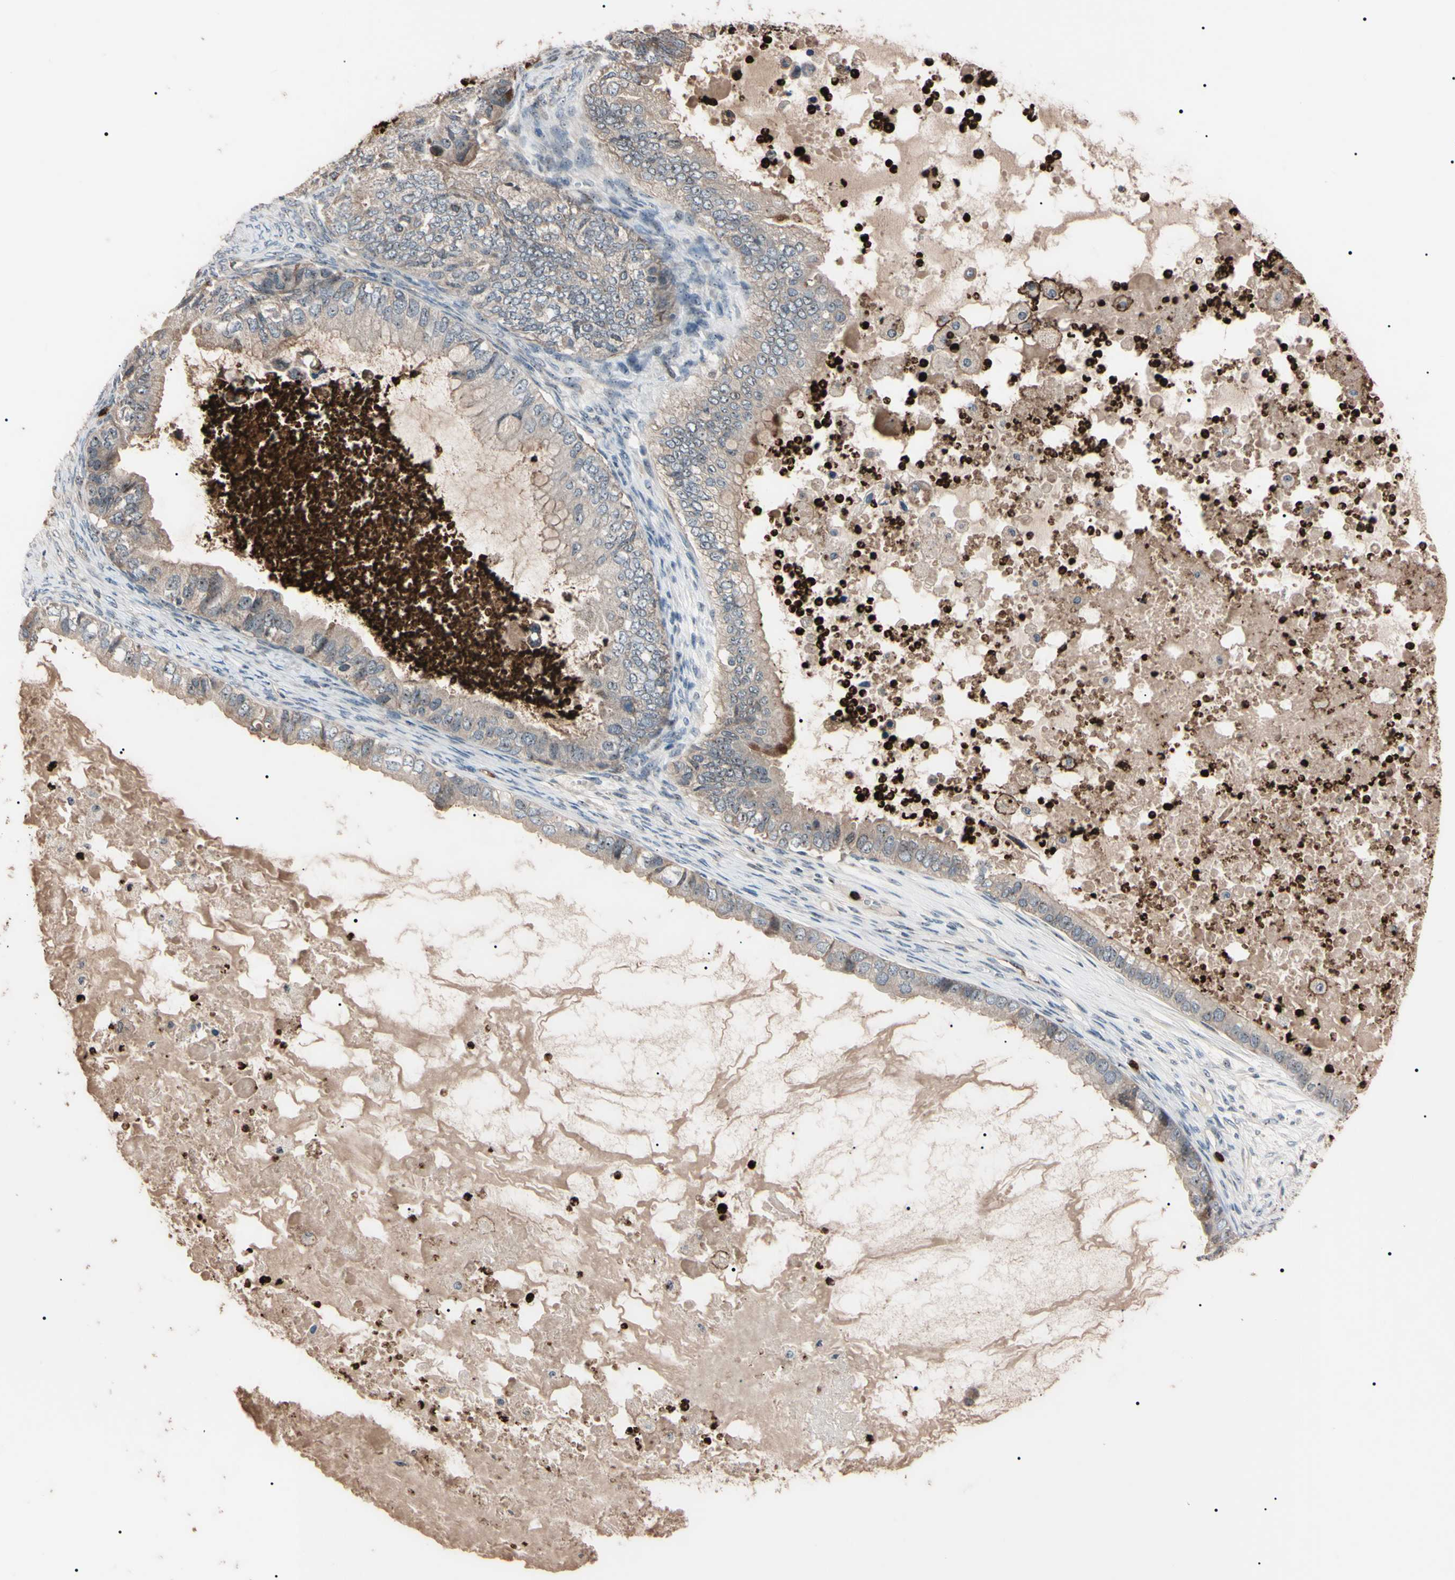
{"staining": {"intensity": "weak", "quantity": ">75%", "location": "cytoplasmic/membranous"}, "tissue": "ovarian cancer", "cell_type": "Tumor cells", "image_type": "cancer", "snomed": [{"axis": "morphology", "description": "Cystadenocarcinoma, mucinous, NOS"}, {"axis": "topography", "description": "Ovary"}], "caption": "Protein staining of mucinous cystadenocarcinoma (ovarian) tissue displays weak cytoplasmic/membranous staining in about >75% of tumor cells. The protein of interest is shown in brown color, while the nuclei are stained blue.", "gene": "TRAF5", "patient": {"sex": "female", "age": 80}}